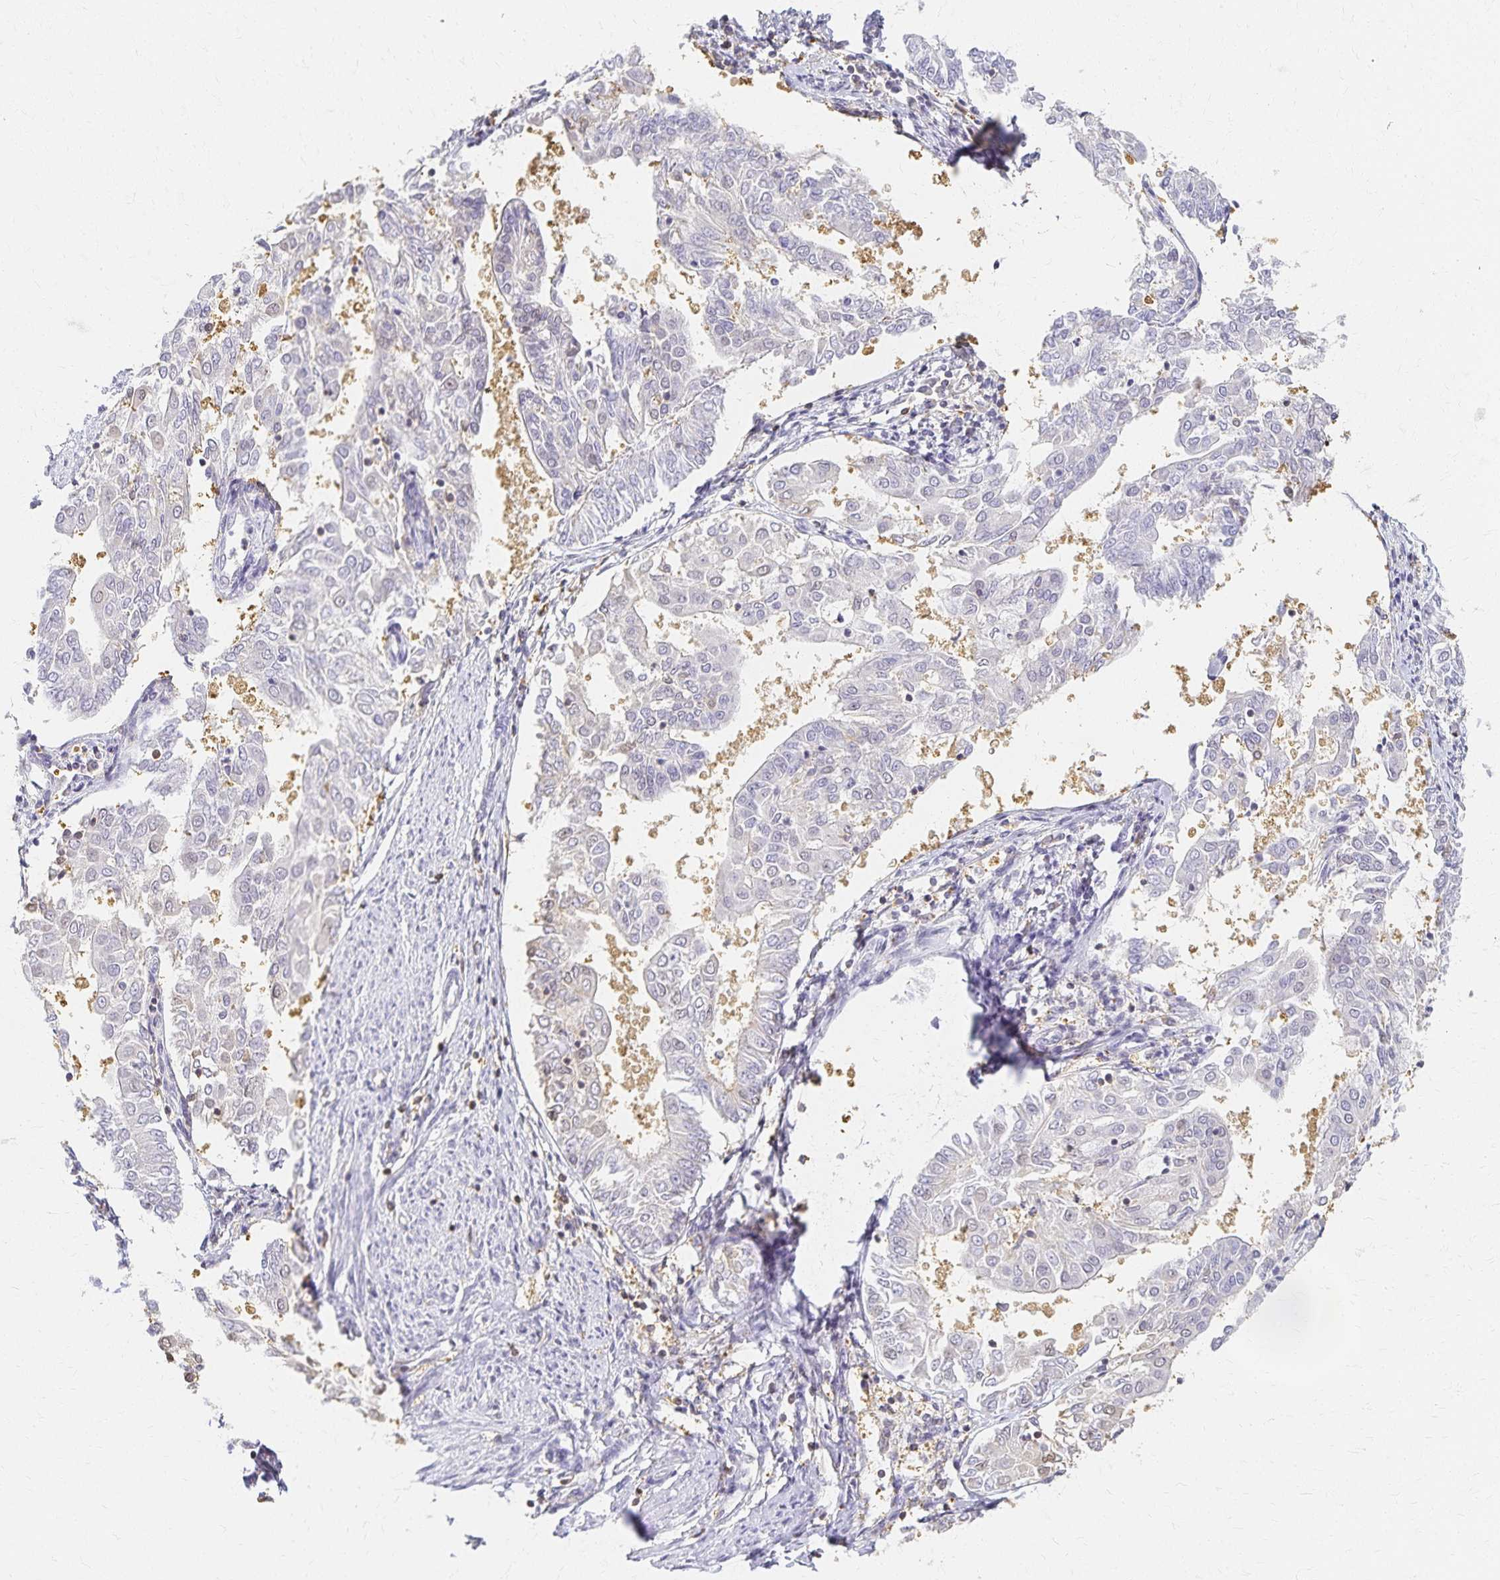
{"staining": {"intensity": "negative", "quantity": "none", "location": "none"}, "tissue": "endometrial cancer", "cell_type": "Tumor cells", "image_type": "cancer", "snomed": [{"axis": "morphology", "description": "Adenocarcinoma, NOS"}, {"axis": "topography", "description": "Endometrium"}], "caption": "Immunohistochemical staining of endometrial cancer (adenocarcinoma) reveals no significant expression in tumor cells.", "gene": "AZGP1", "patient": {"sex": "female", "age": 68}}